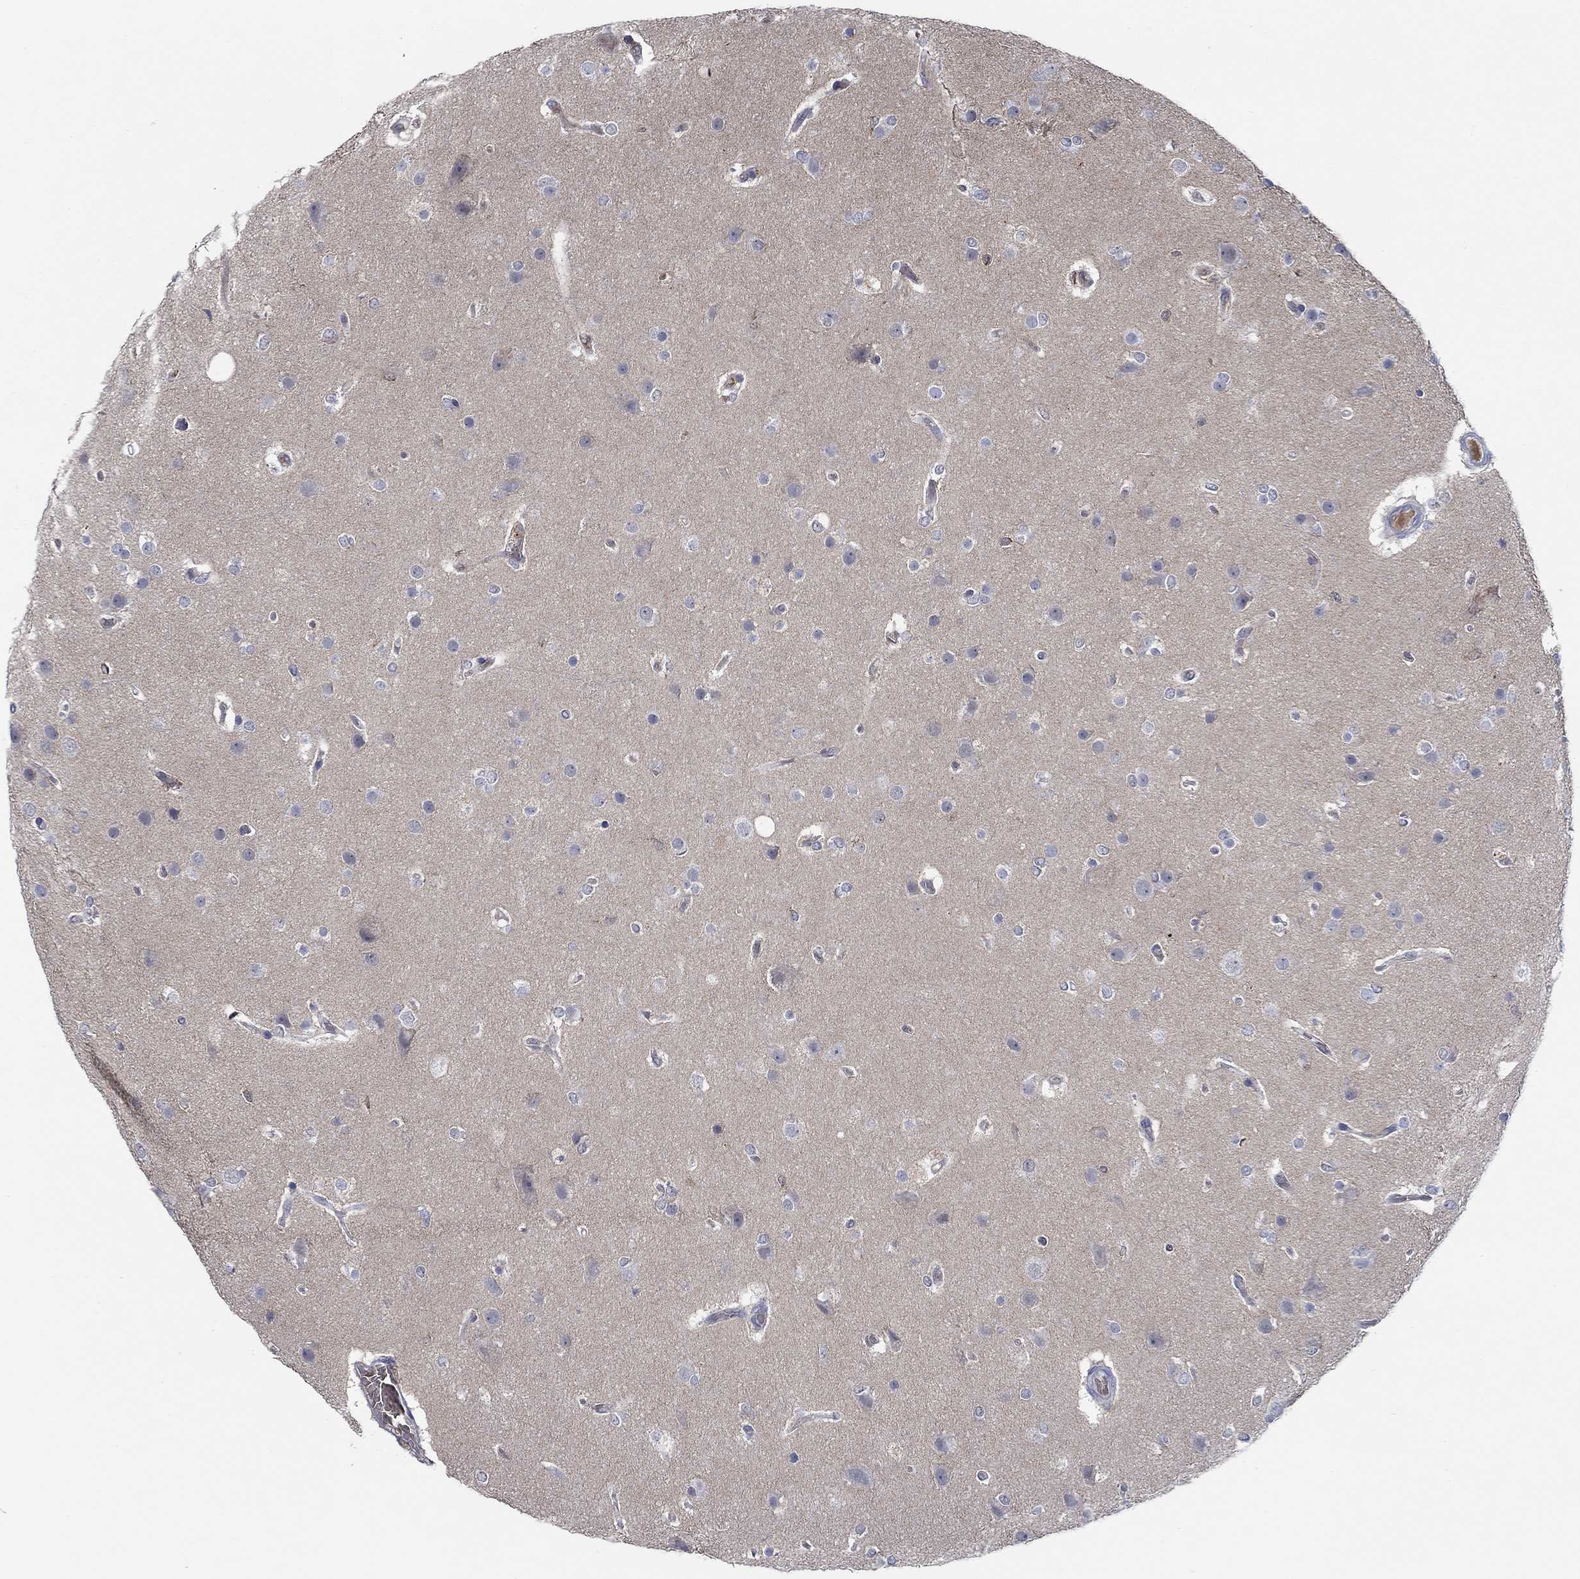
{"staining": {"intensity": "negative", "quantity": "none", "location": "none"}, "tissue": "glioma", "cell_type": "Tumor cells", "image_type": "cancer", "snomed": [{"axis": "morphology", "description": "Glioma, malignant, High grade"}, {"axis": "topography", "description": "Brain"}], "caption": "The immunohistochemistry histopathology image has no significant staining in tumor cells of high-grade glioma (malignant) tissue. (Brightfield microscopy of DAB (3,3'-diaminobenzidine) immunohistochemistry (IHC) at high magnification).", "gene": "MPP1", "patient": {"sex": "female", "age": 61}}